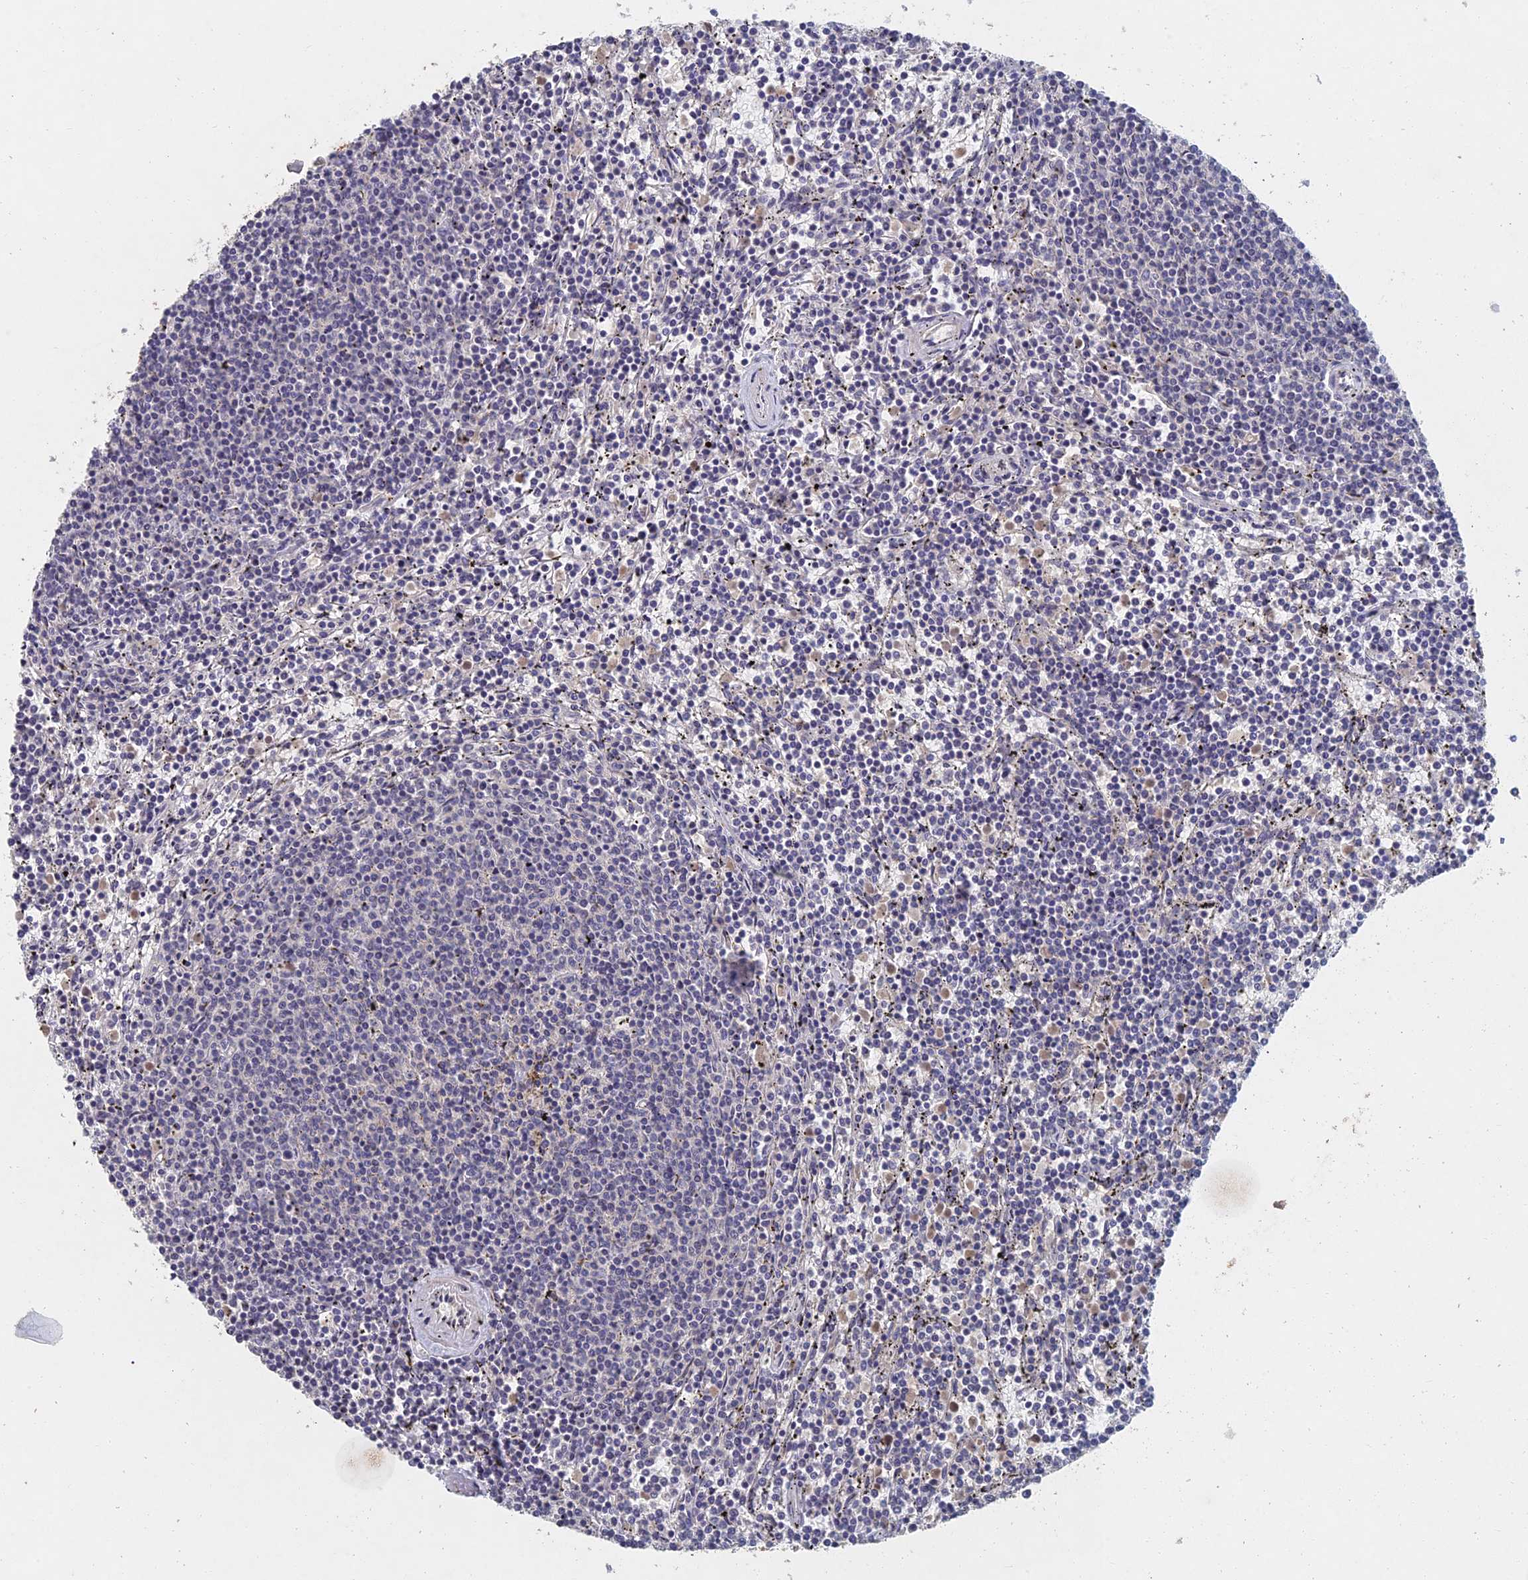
{"staining": {"intensity": "negative", "quantity": "none", "location": "none"}, "tissue": "lymphoma", "cell_type": "Tumor cells", "image_type": "cancer", "snomed": [{"axis": "morphology", "description": "Malignant lymphoma, non-Hodgkin's type, Low grade"}, {"axis": "topography", "description": "Spleen"}], "caption": "Tumor cells show no significant positivity in malignant lymphoma, non-Hodgkin's type (low-grade).", "gene": "GNA15", "patient": {"sex": "female", "age": 50}}